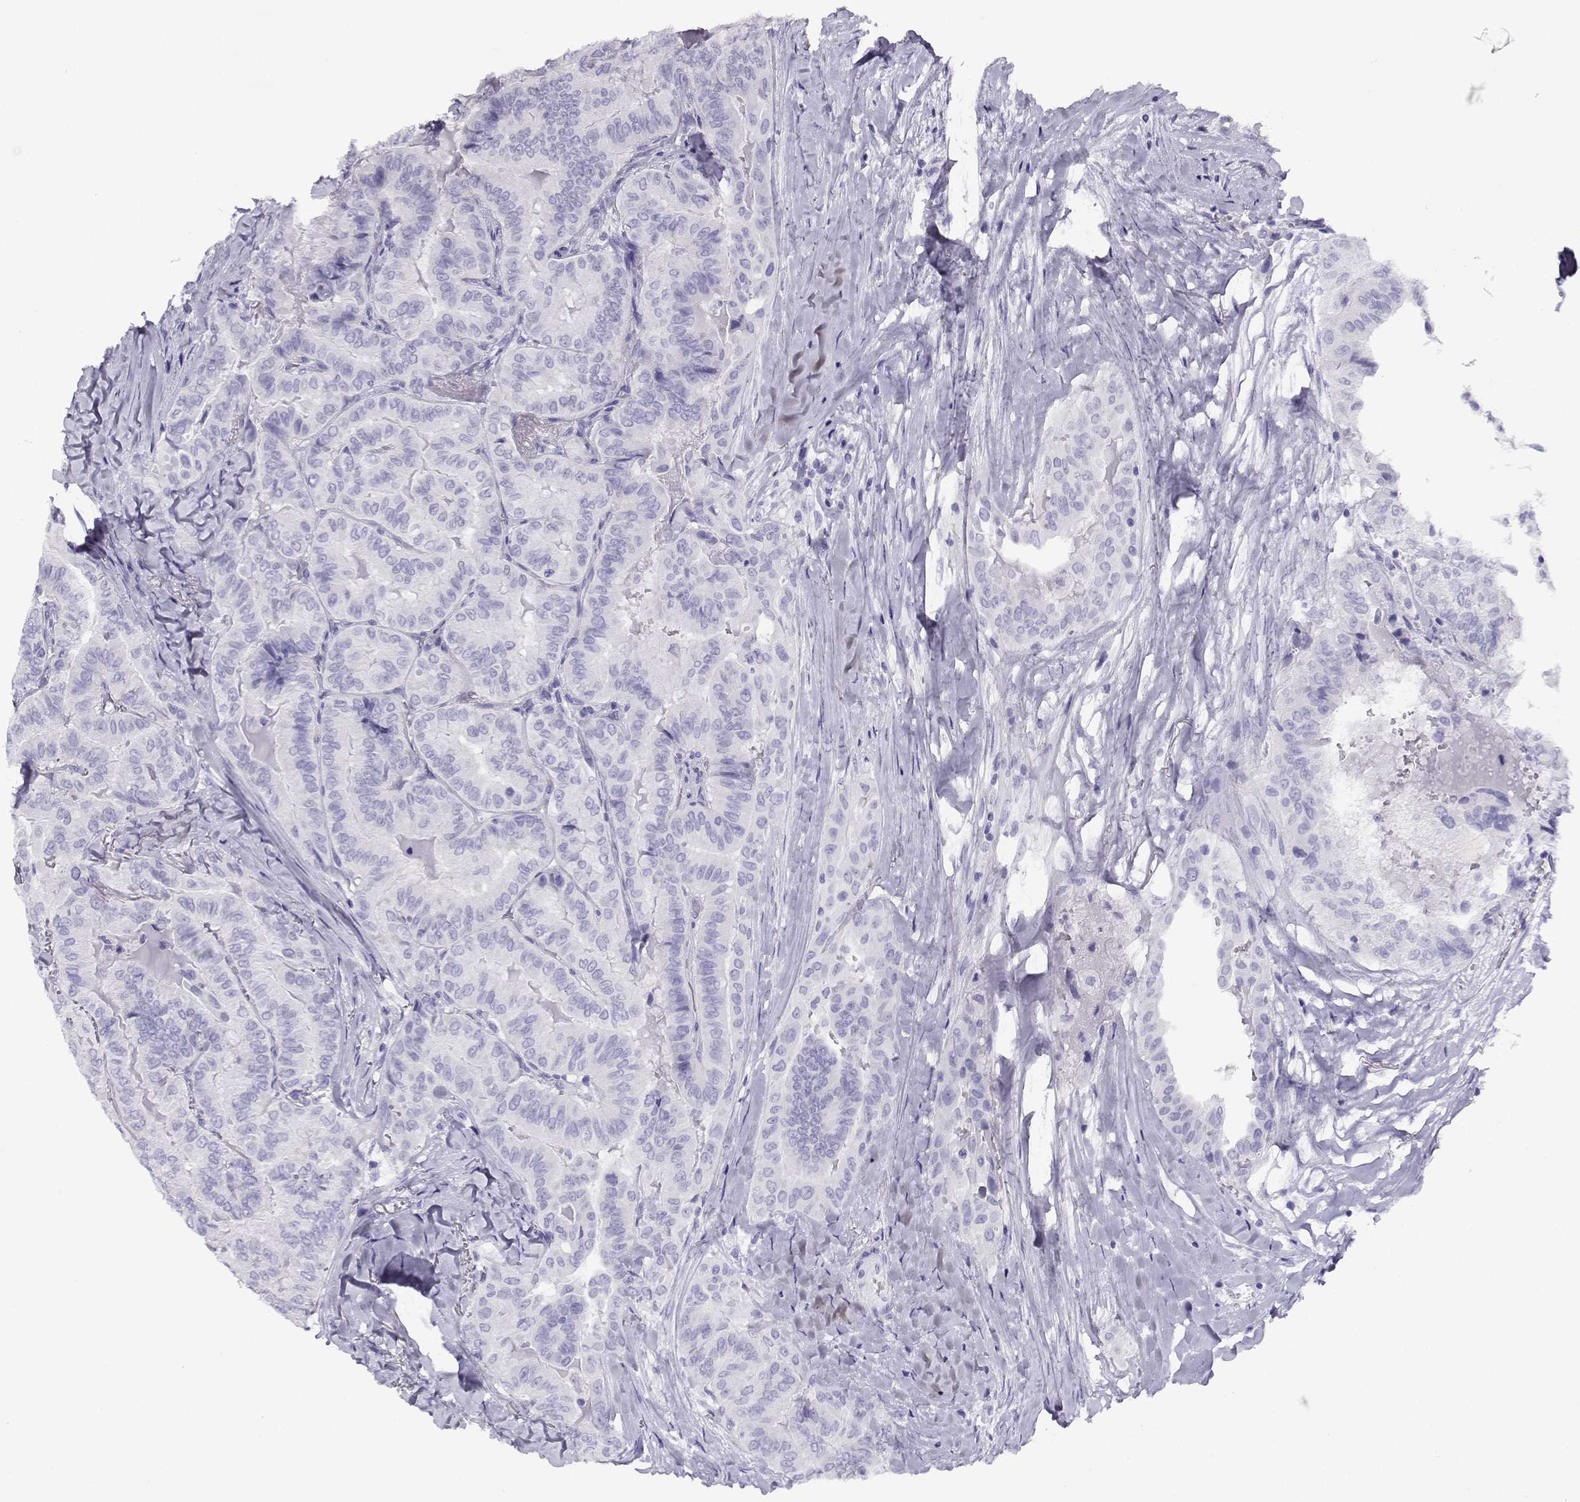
{"staining": {"intensity": "negative", "quantity": "none", "location": "none"}, "tissue": "thyroid cancer", "cell_type": "Tumor cells", "image_type": "cancer", "snomed": [{"axis": "morphology", "description": "Papillary adenocarcinoma, NOS"}, {"axis": "topography", "description": "Thyroid gland"}], "caption": "IHC of human papillary adenocarcinoma (thyroid) reveals no staining in tumor cells.", "gene": "RHOXF2", "patient": {"sex": "female", "age": 68}}